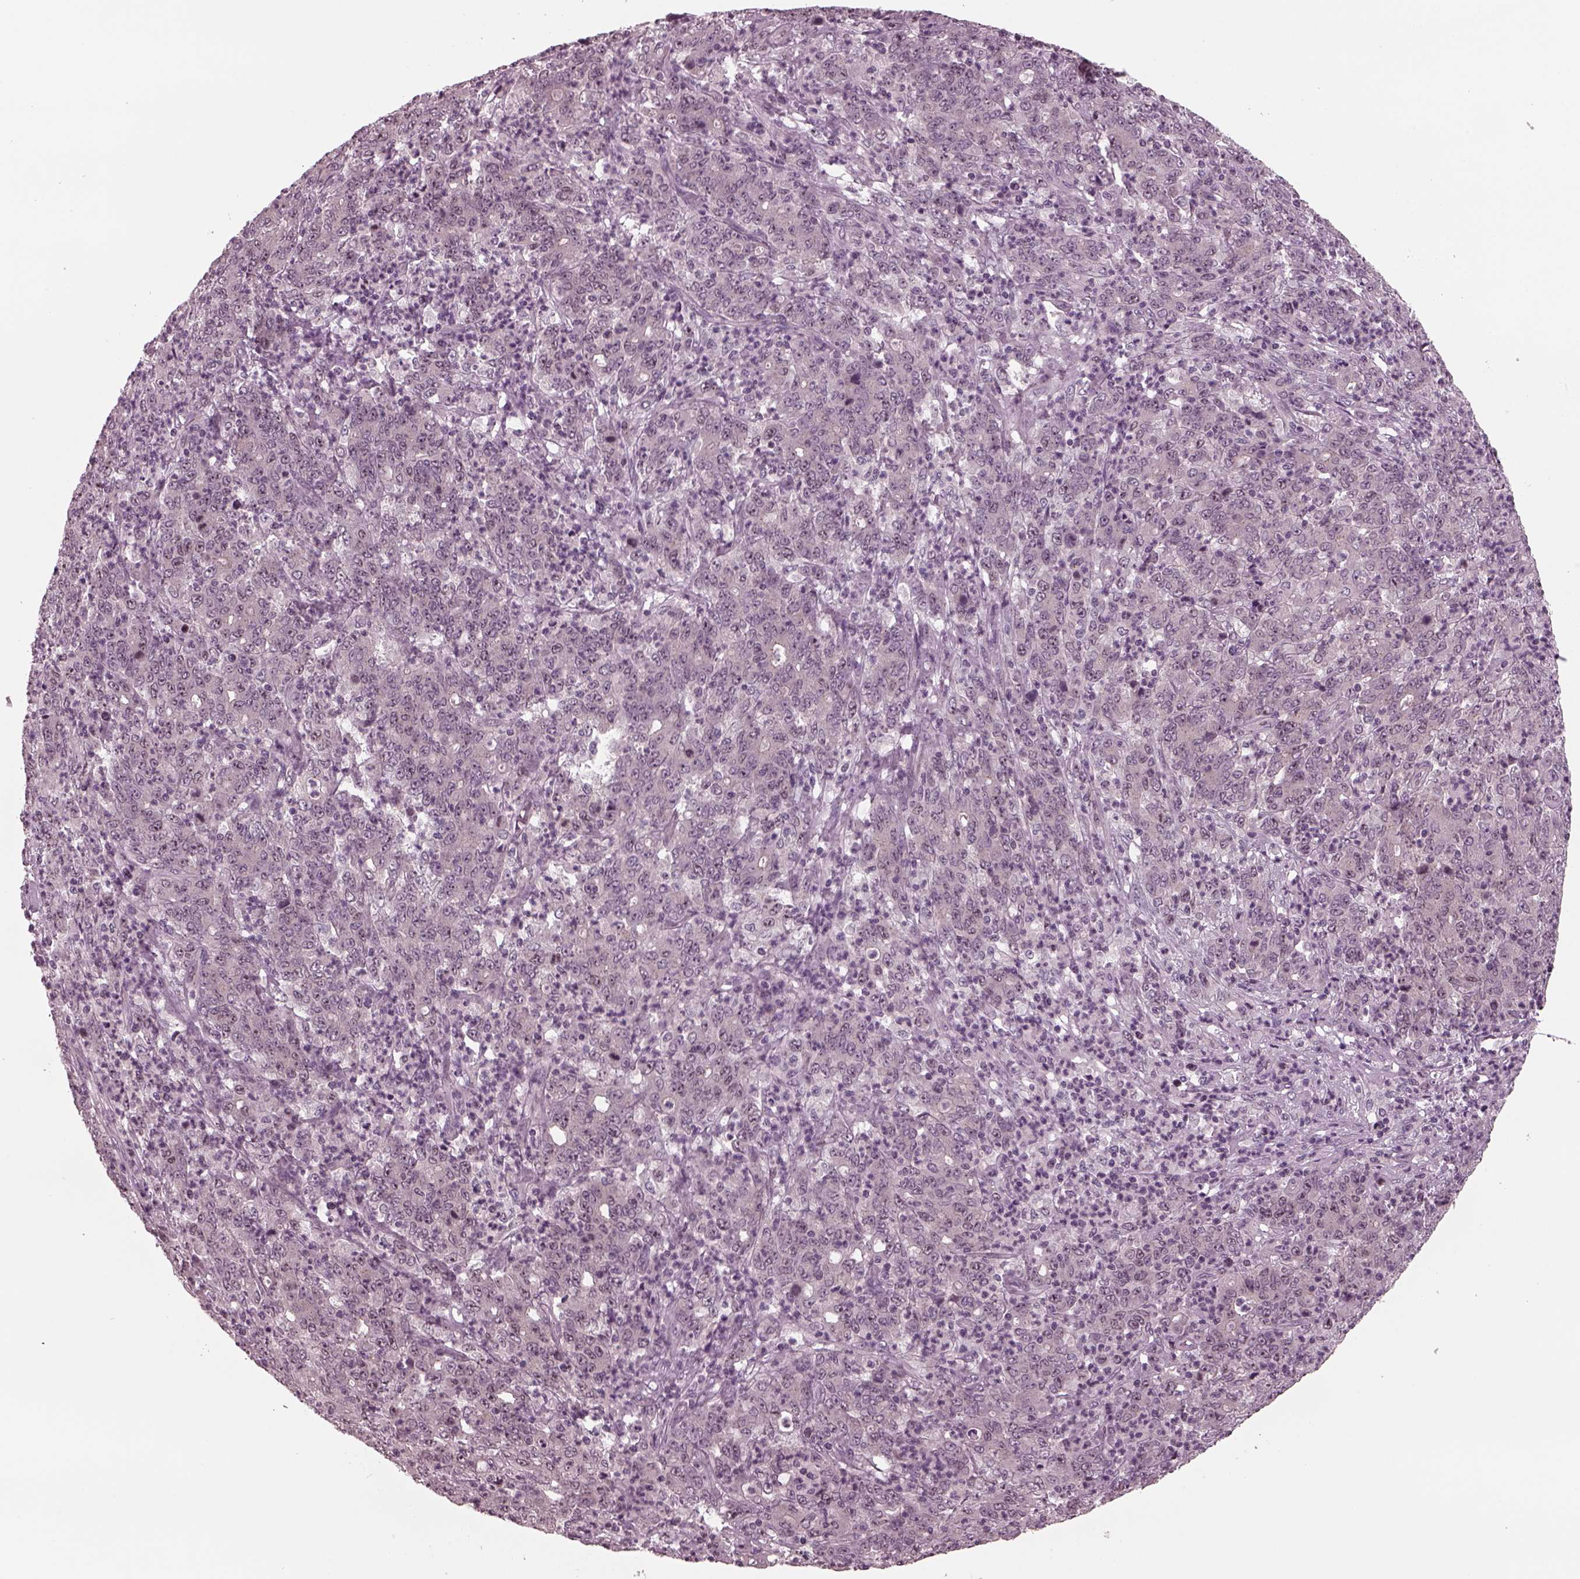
{"staining": {"intensity": "negative", "quantity": "none", "location": "none"}, "tissue": "stomach cancer", "cell_type": "Tumor cells", "image_type": "cancer", "snomed": [{"axis": "morphology", "description": "Adenocarcinoma, NOS"}, {"axis": "topography", "description": "Stomach, lower"}], "caption": "This photomicrograph is of stomach cancer (adenocarcinoma) stained with immunohistochemistry to label a protein in brown with the nuclei are counter-stained blue. There is no positivity in tumor cells.", "gene": "SAXO1", "patient": {"sex": "female", "age": 71}}